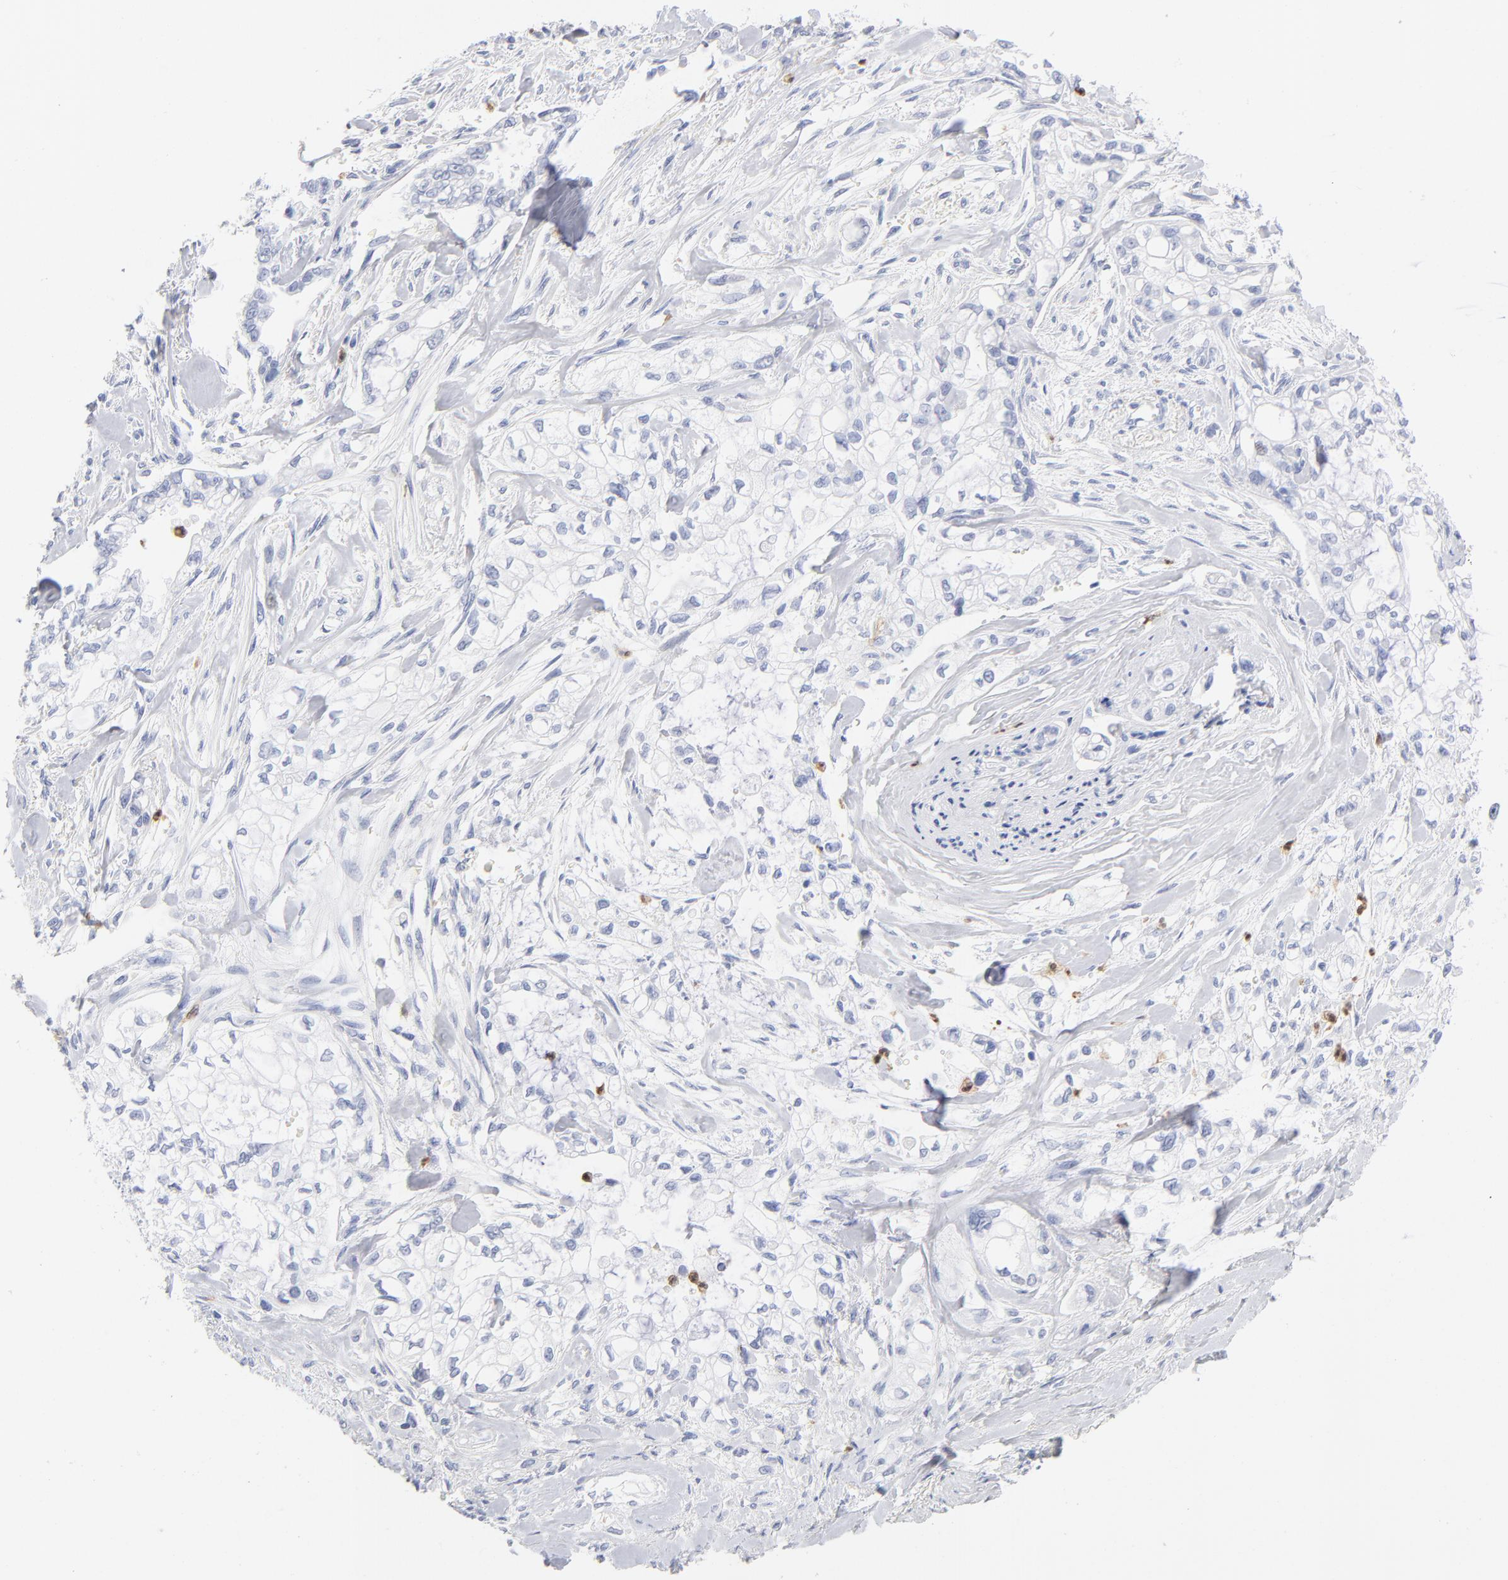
{"staining": {"intensity": "negative", "quantity": "none", "location": "none"}, "tissue": "pancreatic cancer", "cell_type": "Tumor cells", "image_type": "cancer", "snomed": [{"axis": "morphology", "description": "Normal tissue, NOS"}, {"axis": "topography", "description": "Pancreas"}], "caption": "Micrograph shows no protein expression in tumor cells of pancreatic cancer tissue. The staining was performed using DAB (3,3'-diaminobenzidine) to visualize the protein expression in brown, while the nuclei were stained in blue with hematoxylin (Magnification: 20x).", "gene": "ARG1", "patient": {"sex": "male", "age": 42}}